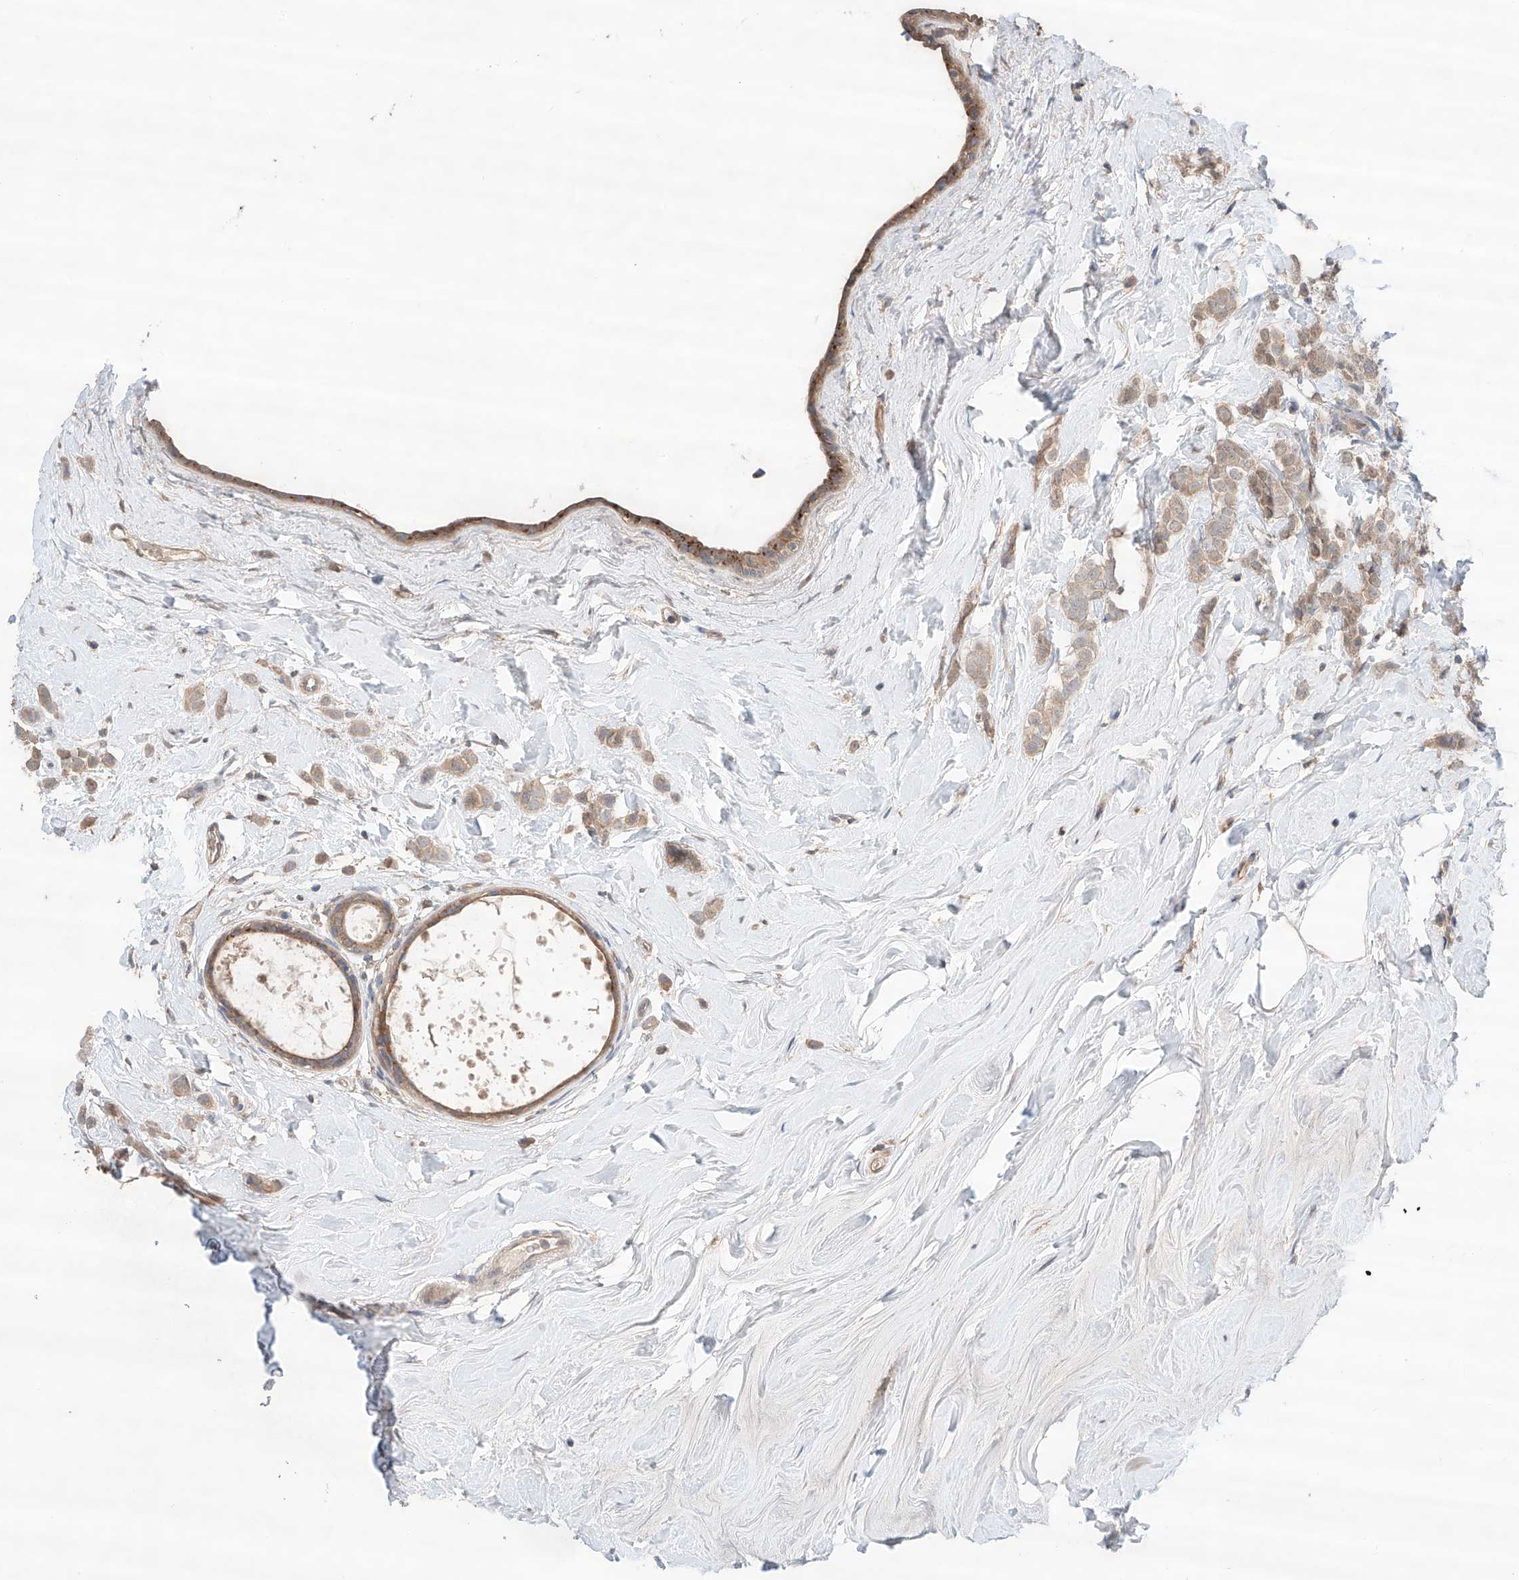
{"staining": {"intensity": "weak", "quantity": ">75%", "location": "cytoplasmic/membranous"}, "tissue": "breast cancer", "cell_type": "Tumor cells", "image_type": "cancer", "snomed": [{"axis": "morphology", "description": "Lobular carcinoma"}, {"axis": "topography", "description": "Breast"}], "caption": "Immunohistochemistry (IHC) image of neoplastic tissue: breast cancer stained using immunohistochemistry demonstrates low levels of weak protein expression localized specifically in the cytoplasmic/membranous of tumor cells, appearing as a cytoplasmic/membranous brown color.", "gene": "ZFHX2", "patient": {"sex": "female", "age": 47}}